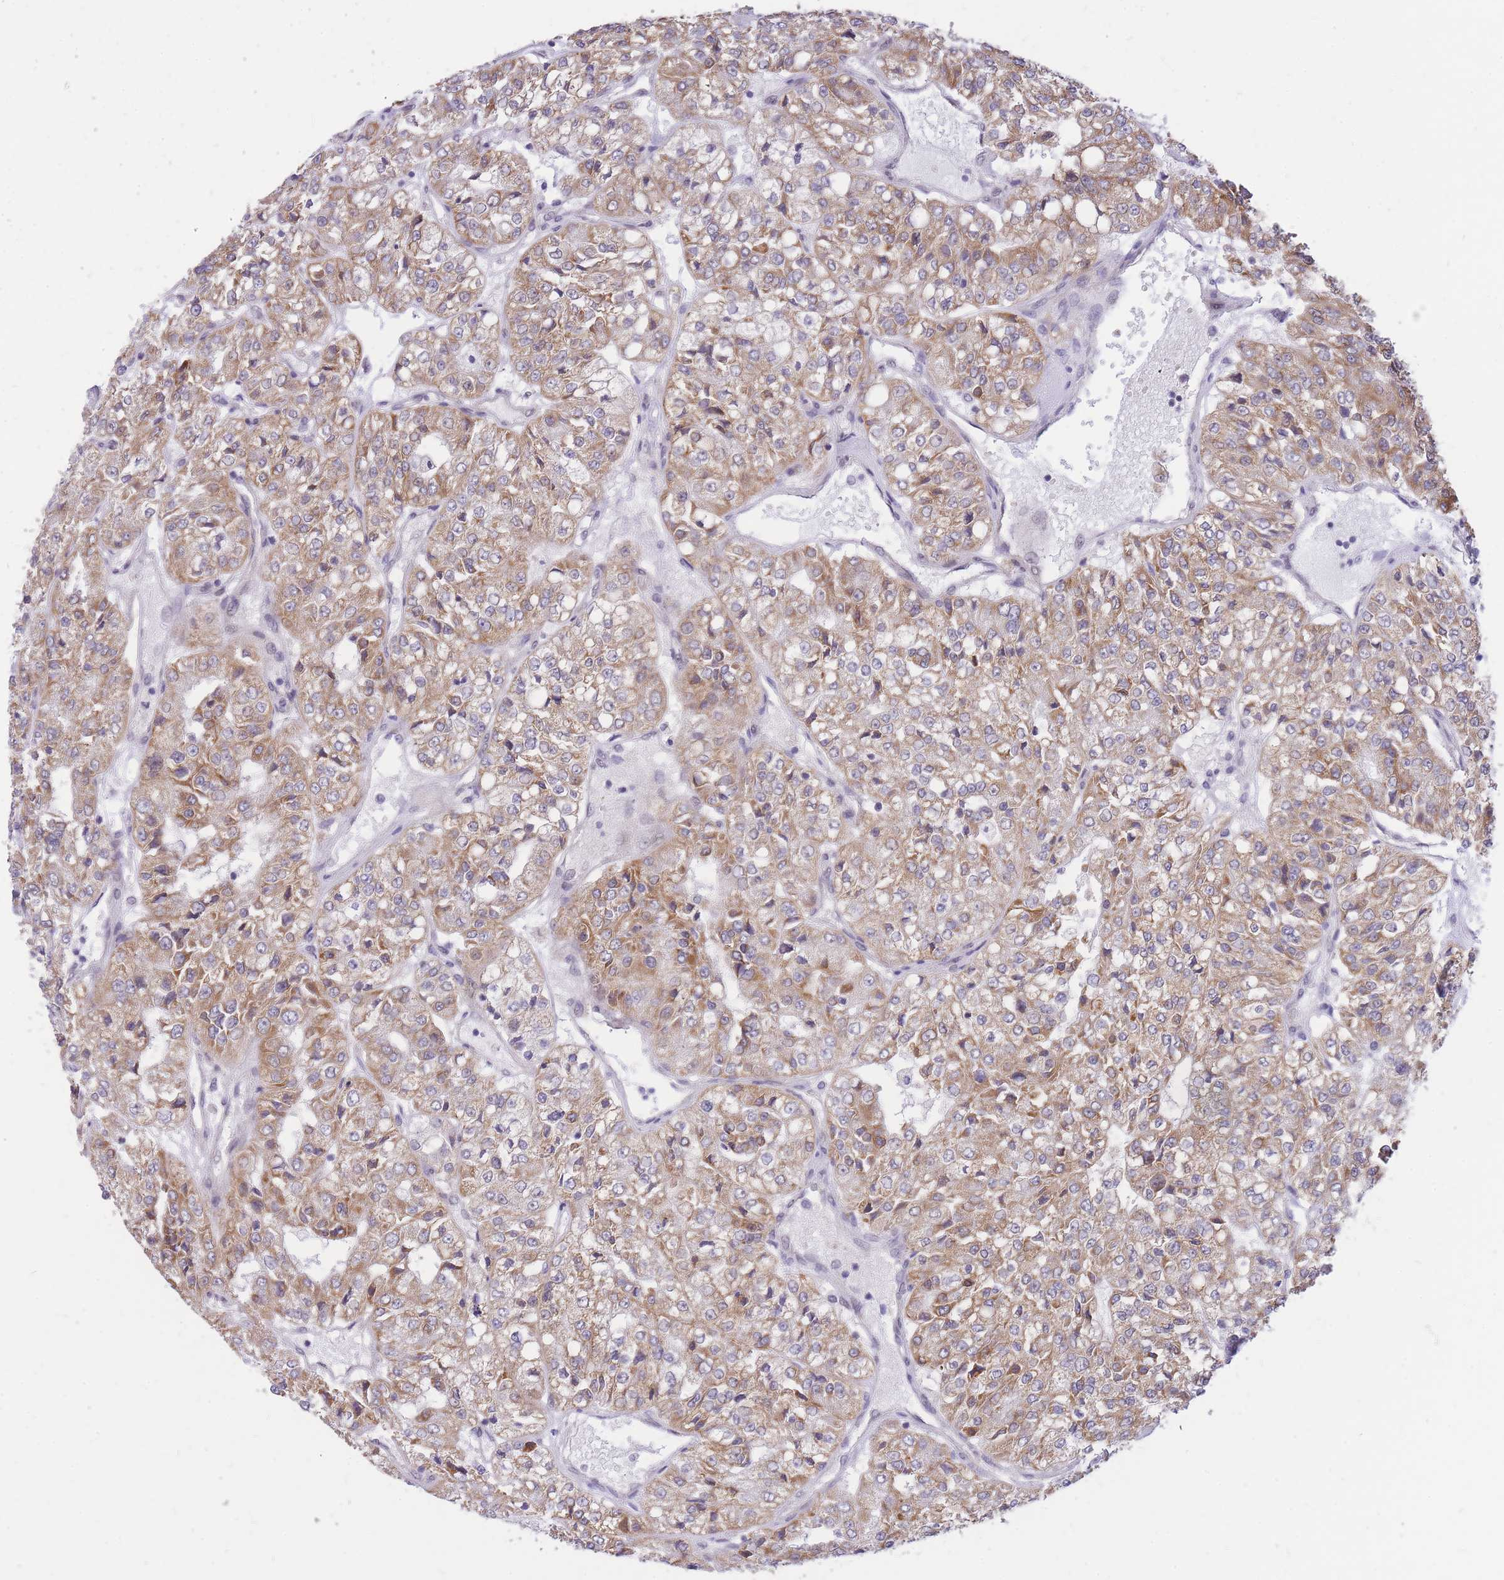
{"staining": {"intensity": "moderate", "quantity": ">75%", "location": "cytoplasmic/membranous"}, "tissue": "renal cancer", "cell_type": "Tumor cells", "image_type": "cancer", "snomed": [{"axis": "morphology", "description": "Adenocarcinoma, NOS"}, {"axis": "topography", "description": "Kidney"}], "caption": "Protein expression analysis of human adenocarcinoma (renal) reveals moderate cytoplasmic/membranous positivity in about >75% of tumor cells.", "gene": "MINDY2", "patient": {"sex": "female", "age": 63}}